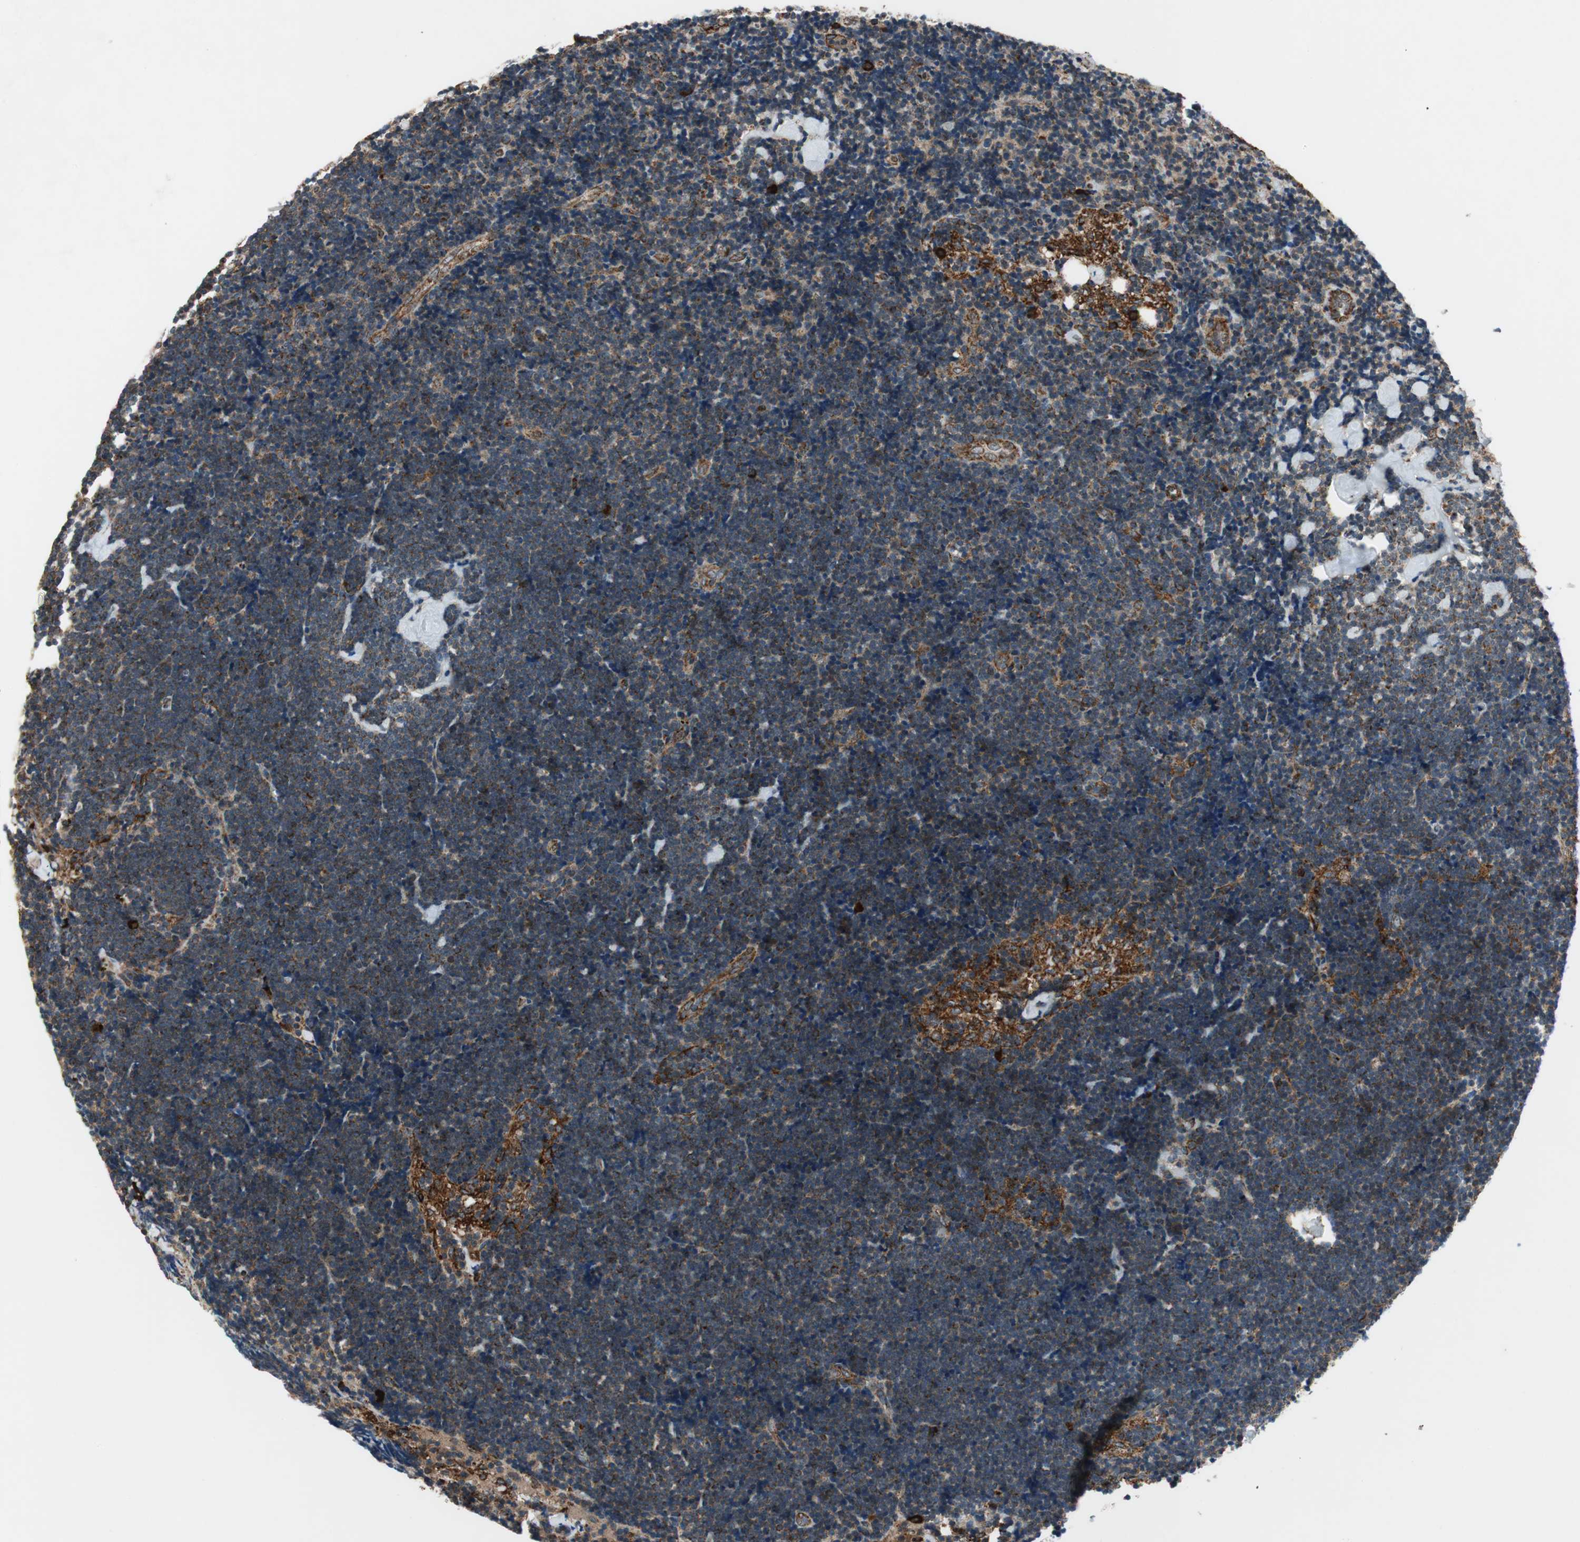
{"staining": {"intensity": "strong", "quantity": ">75%", "location": "cytoplasmic/membranous"}, "tissue": "lymph node", "cell_type": "Germinal center cells", "image_type": "normal", "snomed": [{"axis": "morphology", "description": "Normal tissue, NOS"}, {"axis": "topography", "description": "Lymph node"}], "caption": "This micrograph demonstrates immunohistochemistry staining of unremarkable human lymph node, with high strong cytoplasmic/membranous positivity in approximately >75% of germinal center cells.", "gene": "AKAP1", "patient": {"sex": "male", "age": 63}}